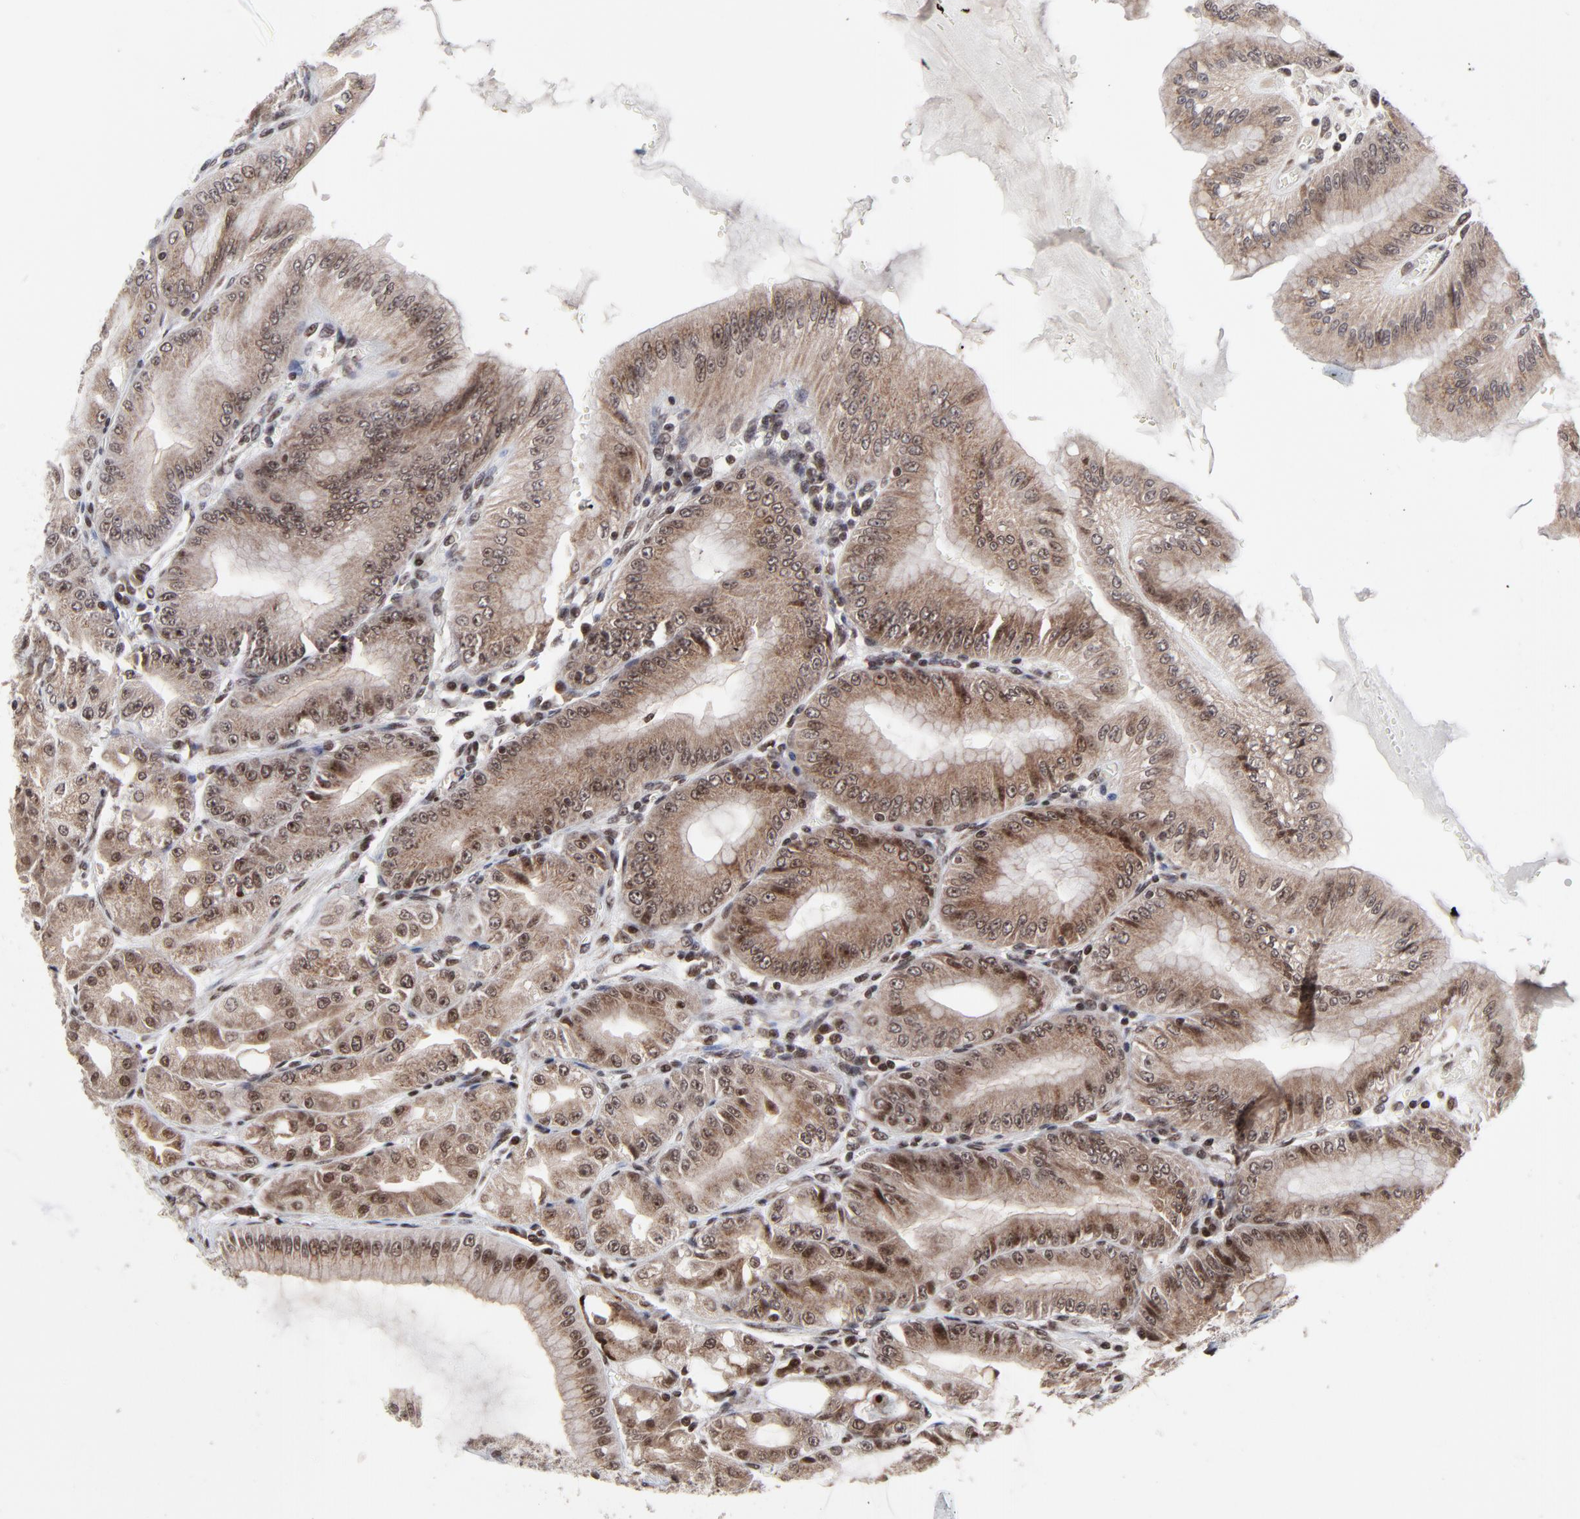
{"staining": {"intensity": "moderate", "quantity": ">75%", "location": "cytoplasmic/membranous,nuclear"}, "tissue": "stomach", "cell_type": "Glandular cells", "image_type": "normal", "snomed": [{"axis": "morphology", "description": "Normal tissue, NOS"}, {"axis": "topography", "description": "Stomach, lower"}], "caption": "Glandular cells exhibit medium levels of moderate cytoplasmic/membranous,nuclear staining in approximately >75% of cells in benign human stomach. Using DAB (3,3'-diaminobenzidine) (brown) and hematoxylin (blue) stains, captured at high magnification using brightfield microscopy.", "gene": "ZNF777", "patient": {"sex": "male", "age": 71}}